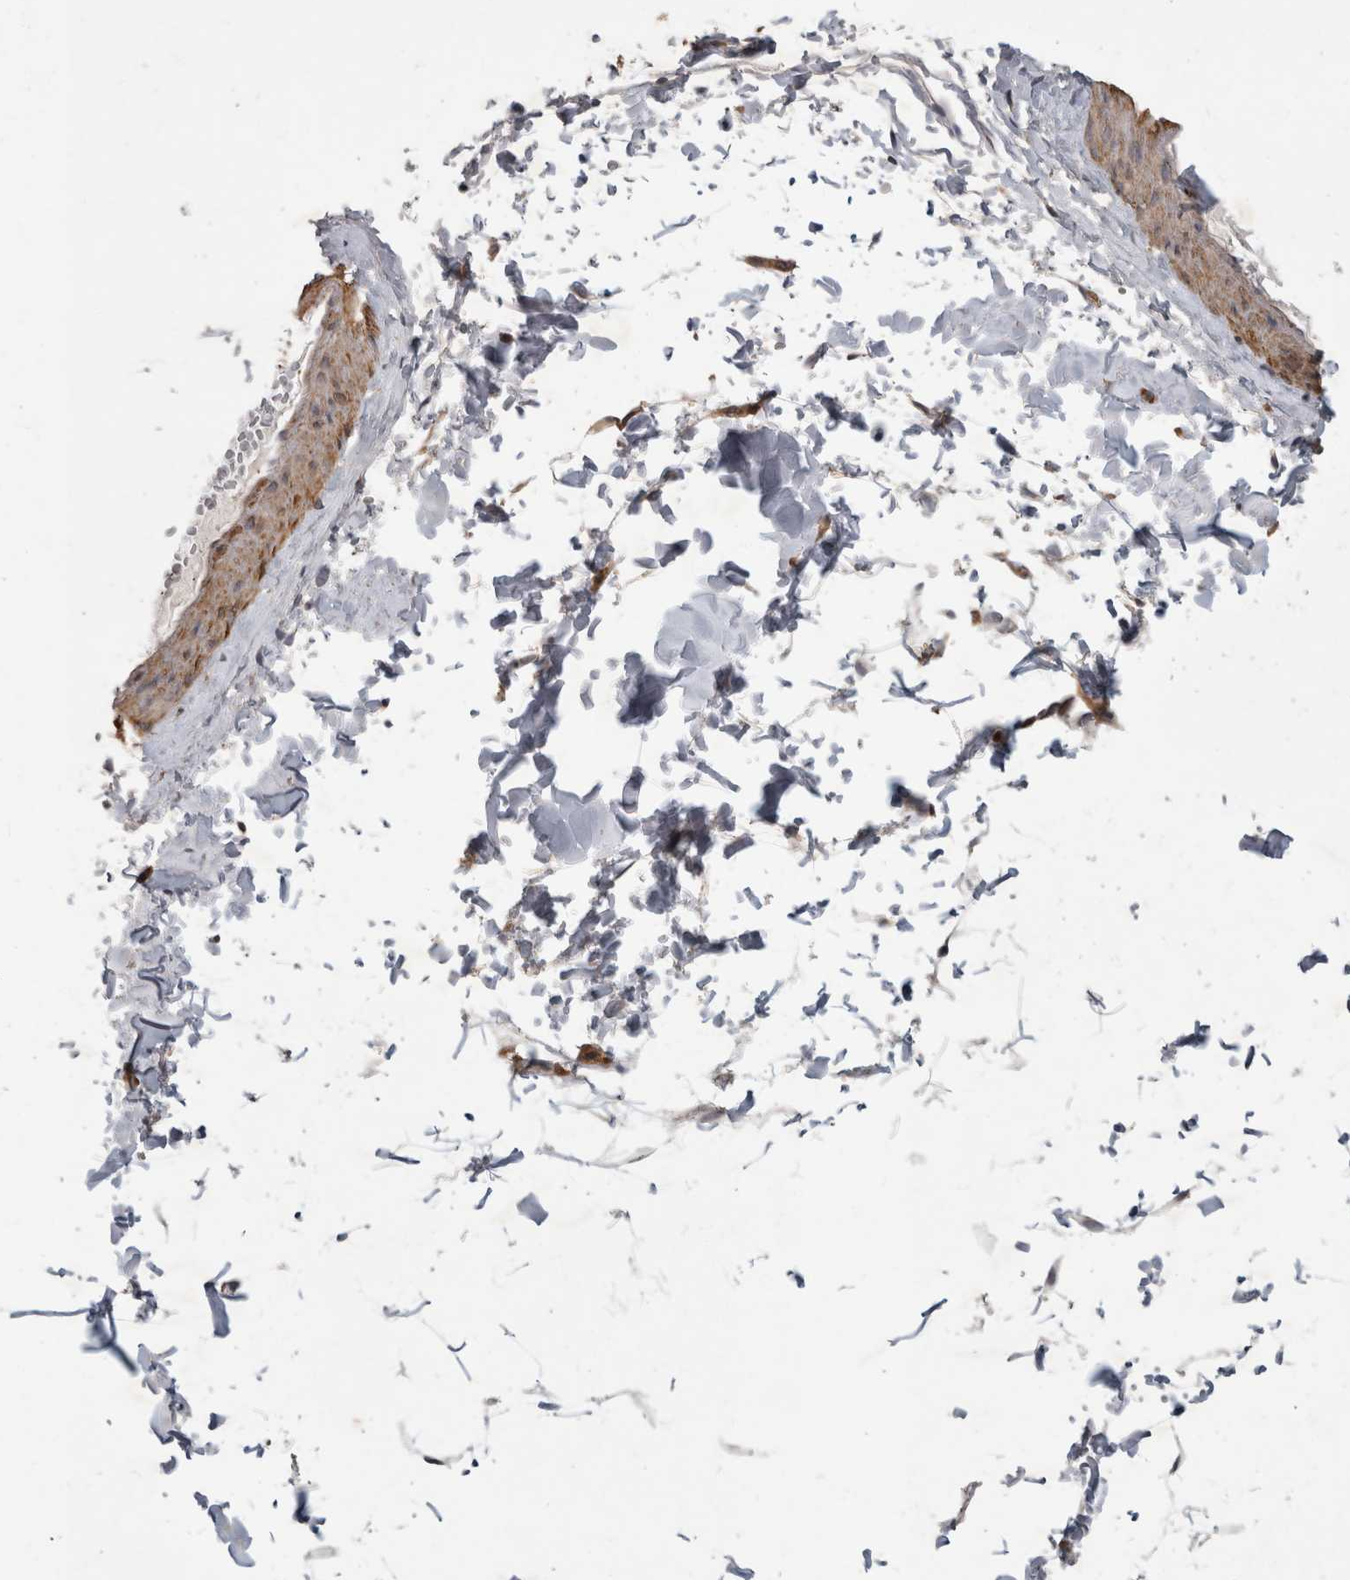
{"staining": {"intensity": "negative", "quantity": "none", "location": "none"}, "tissue": "adipose tissue", "cell_type": "Adipocytes", "image_type": "normal", "snomed": [{"axis": "morphology", "description": "Normal tissue, NOS"}, {"axis": "topography", "description": "Adipose tissue"}, {"axis": "topography", "description": "Vascular tissue"}, {"axis": "topography", "description": "Peripheral nerve tissue"}], "caption": "Human adipose tissue stained for a protein using IHC shows no expression in adipocytes.", "gene": "SPATA48", "patient": {"sex": "male", "age": 25}}